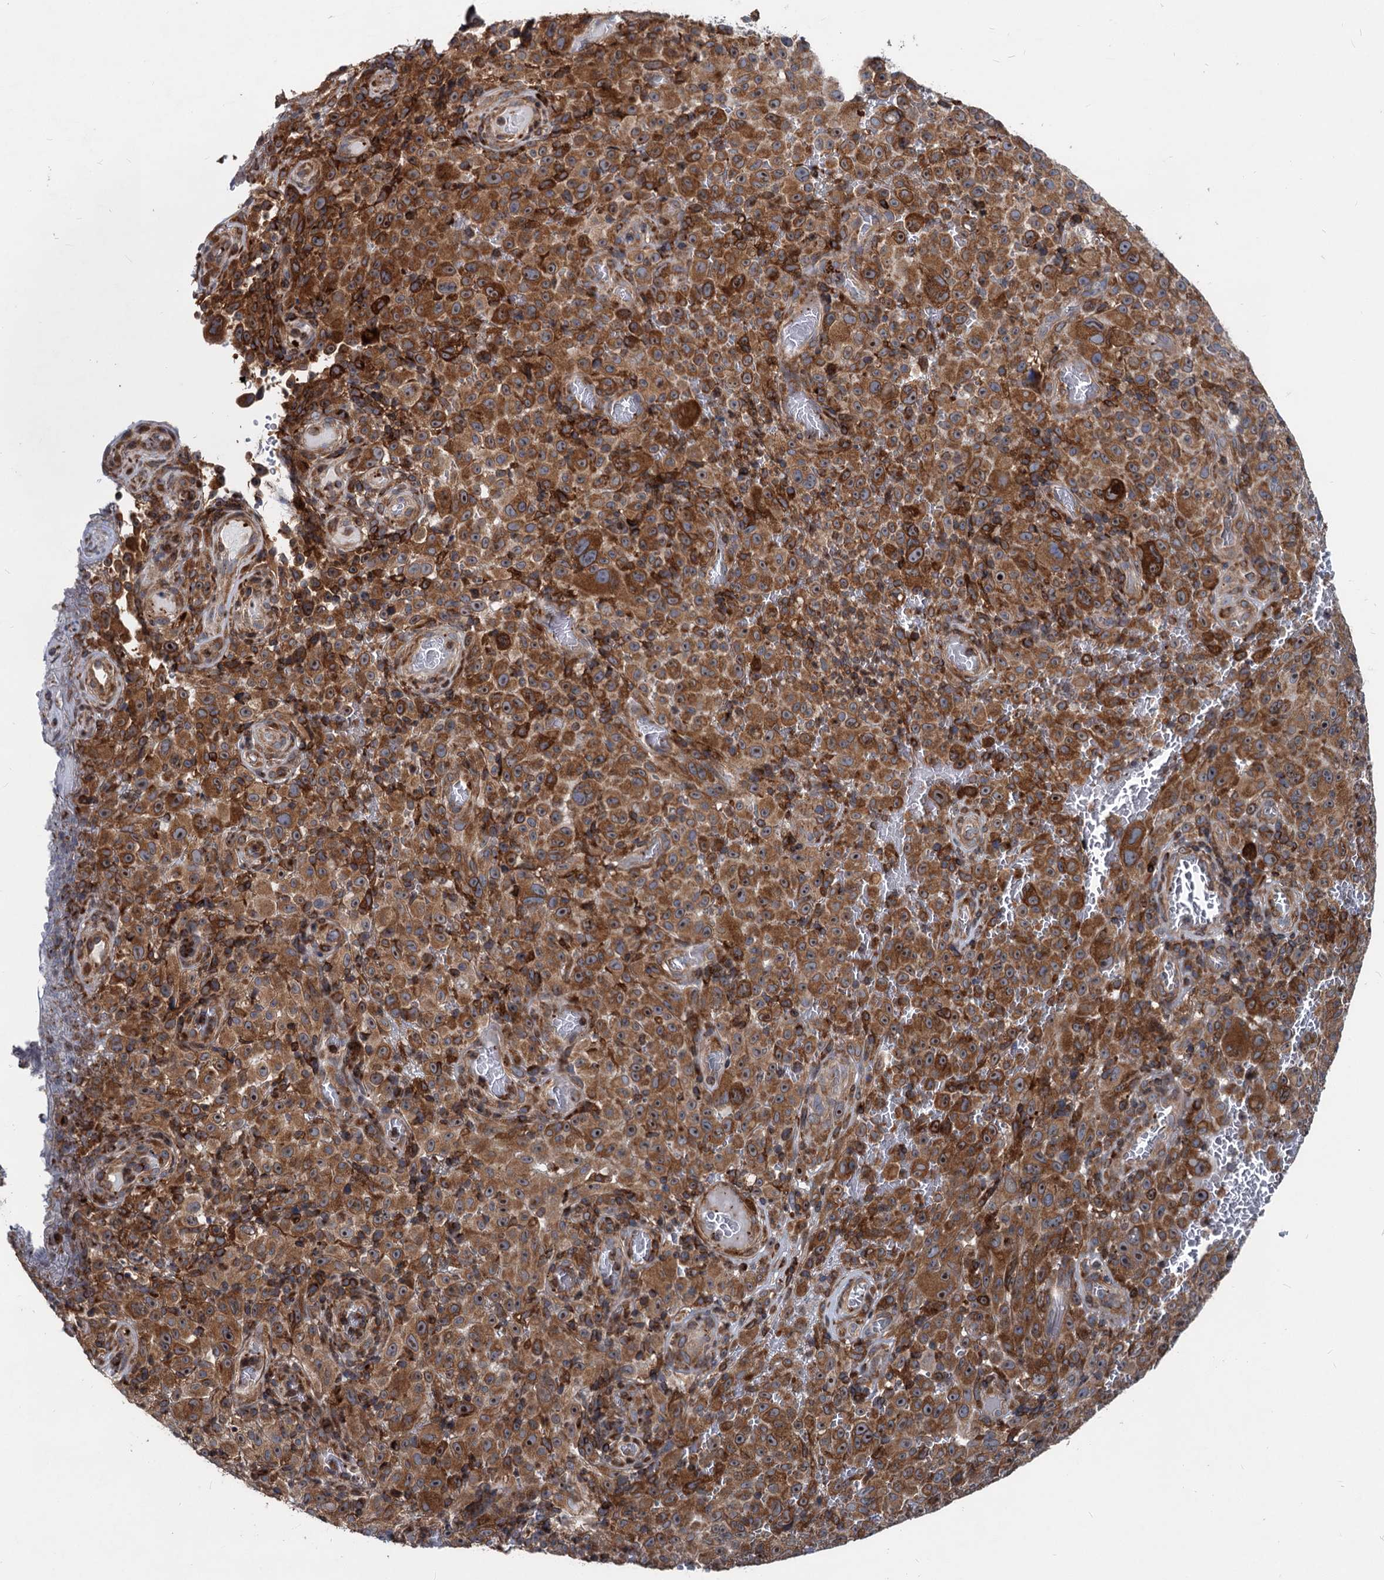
{"staining": {"intensity": "strong", "quantity": ">75%", "location": "cytoplasmic/membranous"}, "tissue": "melanoma", "cell_type": "Tumor cells", "image_type": "cancer", "snomed": [{"axis": "morphology", "description": "Malignant melanoma, NOS"}, {"axis": "topography", "description": "Skin"}], "caption": "Immunohistochemical staining of human melanoma reveals high levels of strong cytoplasmic/membranous protein expression in about >75% of tumor cells.", "gene": "STIM1", "patient": {"sex": "female", "age": 82}}